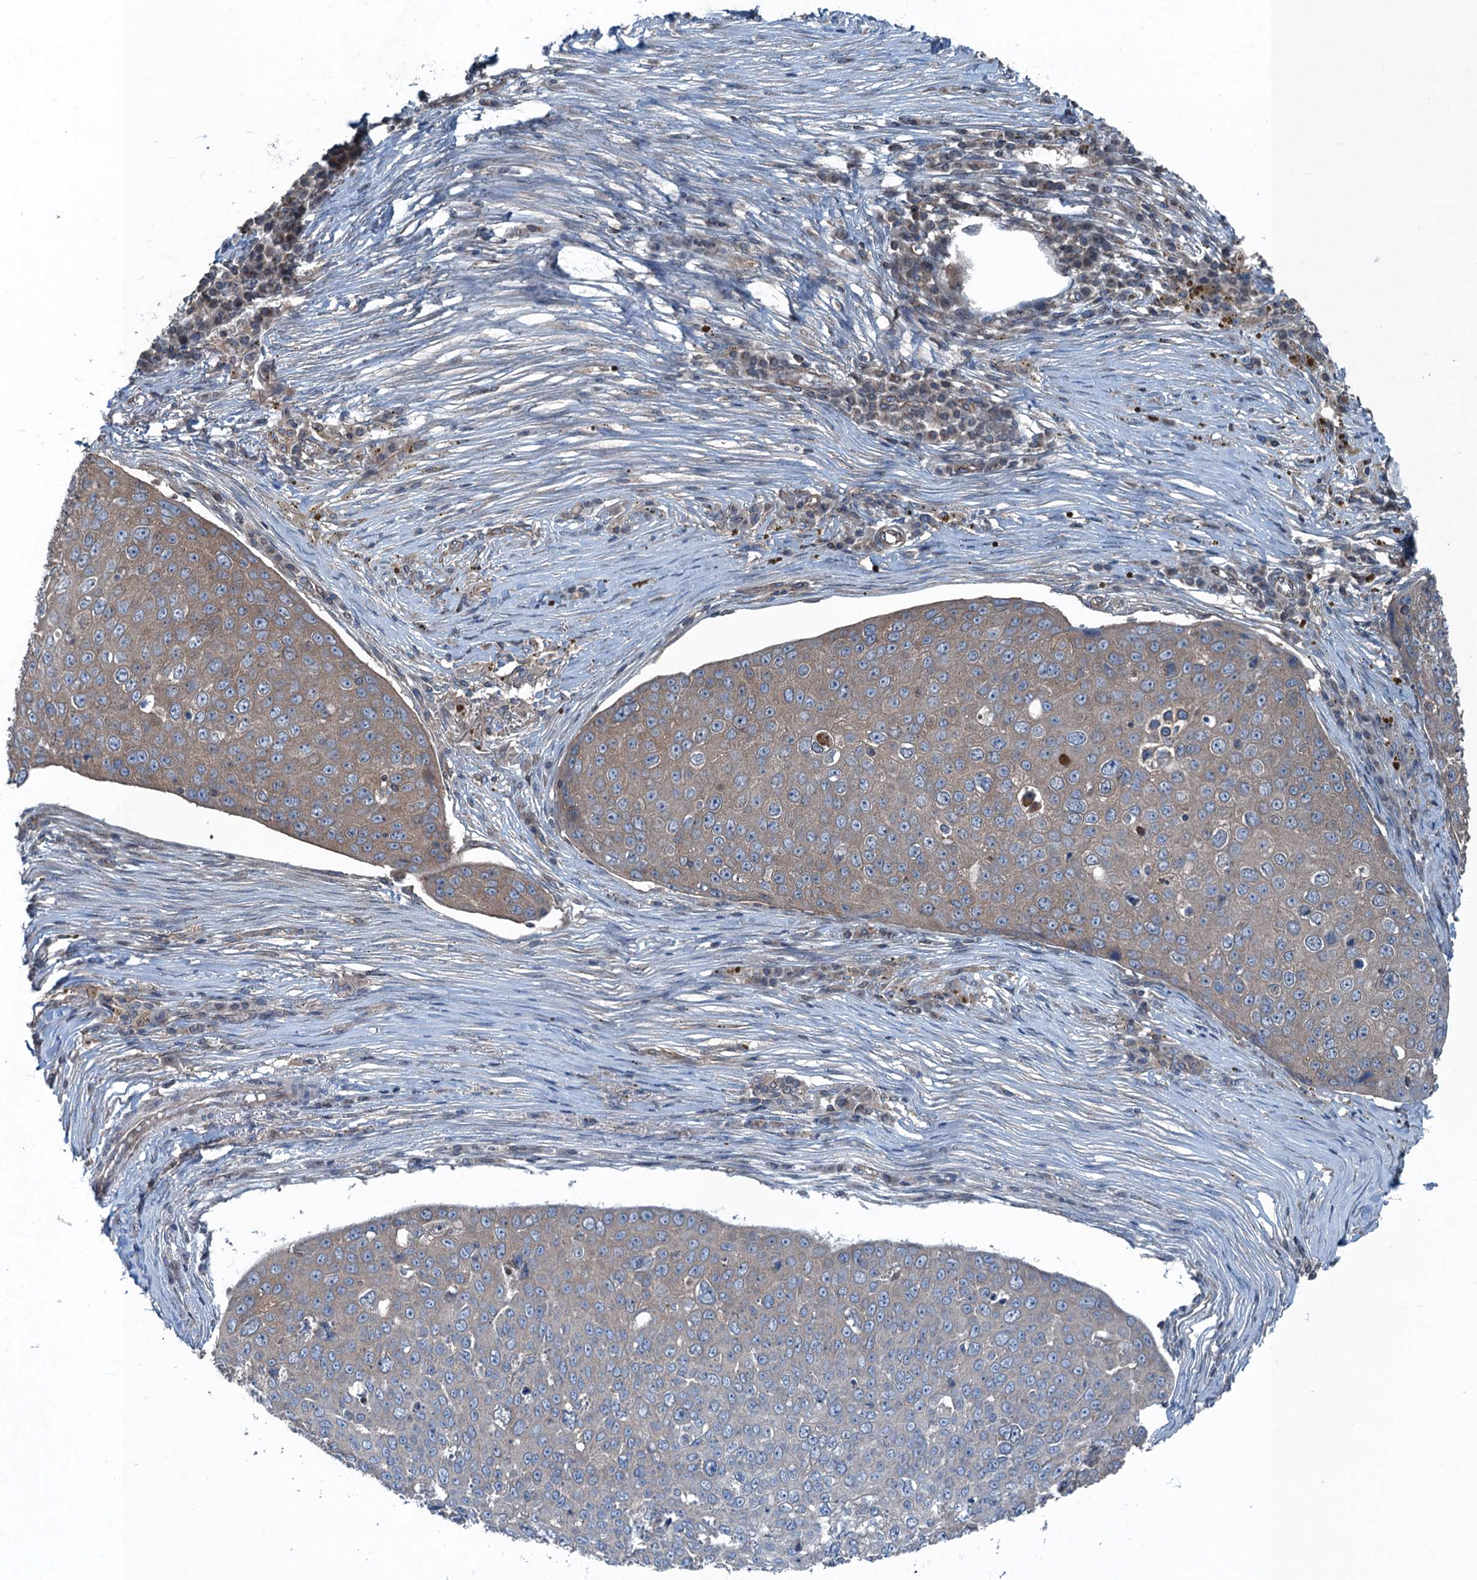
{"staining": {"intensity": "weak", "quantity": "25%-75%", "location": "cytoplasmic/membranous"}, "tissue": "skin cancer", "cell_type": "Tumor cells", "image_type": "cancer", "snomed": [{"axis": "morphology", "description": "Squamous cell carcinoma, NOS"}, {"axis": "topography", "description": "Skin"}], "caption": "Skin cancer (squamous cell carcinoma) stained with immunohistochemistry displays weak cytoplasmic/membranous staining in about 25%-75% of tumor cells. The protein of interest is stained brown, and the nuclei are stained in blue (DAB (3,3'-diaminobenzidine) IHC with brightfield microscopy, high magnification).", "gene": "TRAPPC8", "patient": {"sex": "male", "age": 71}}